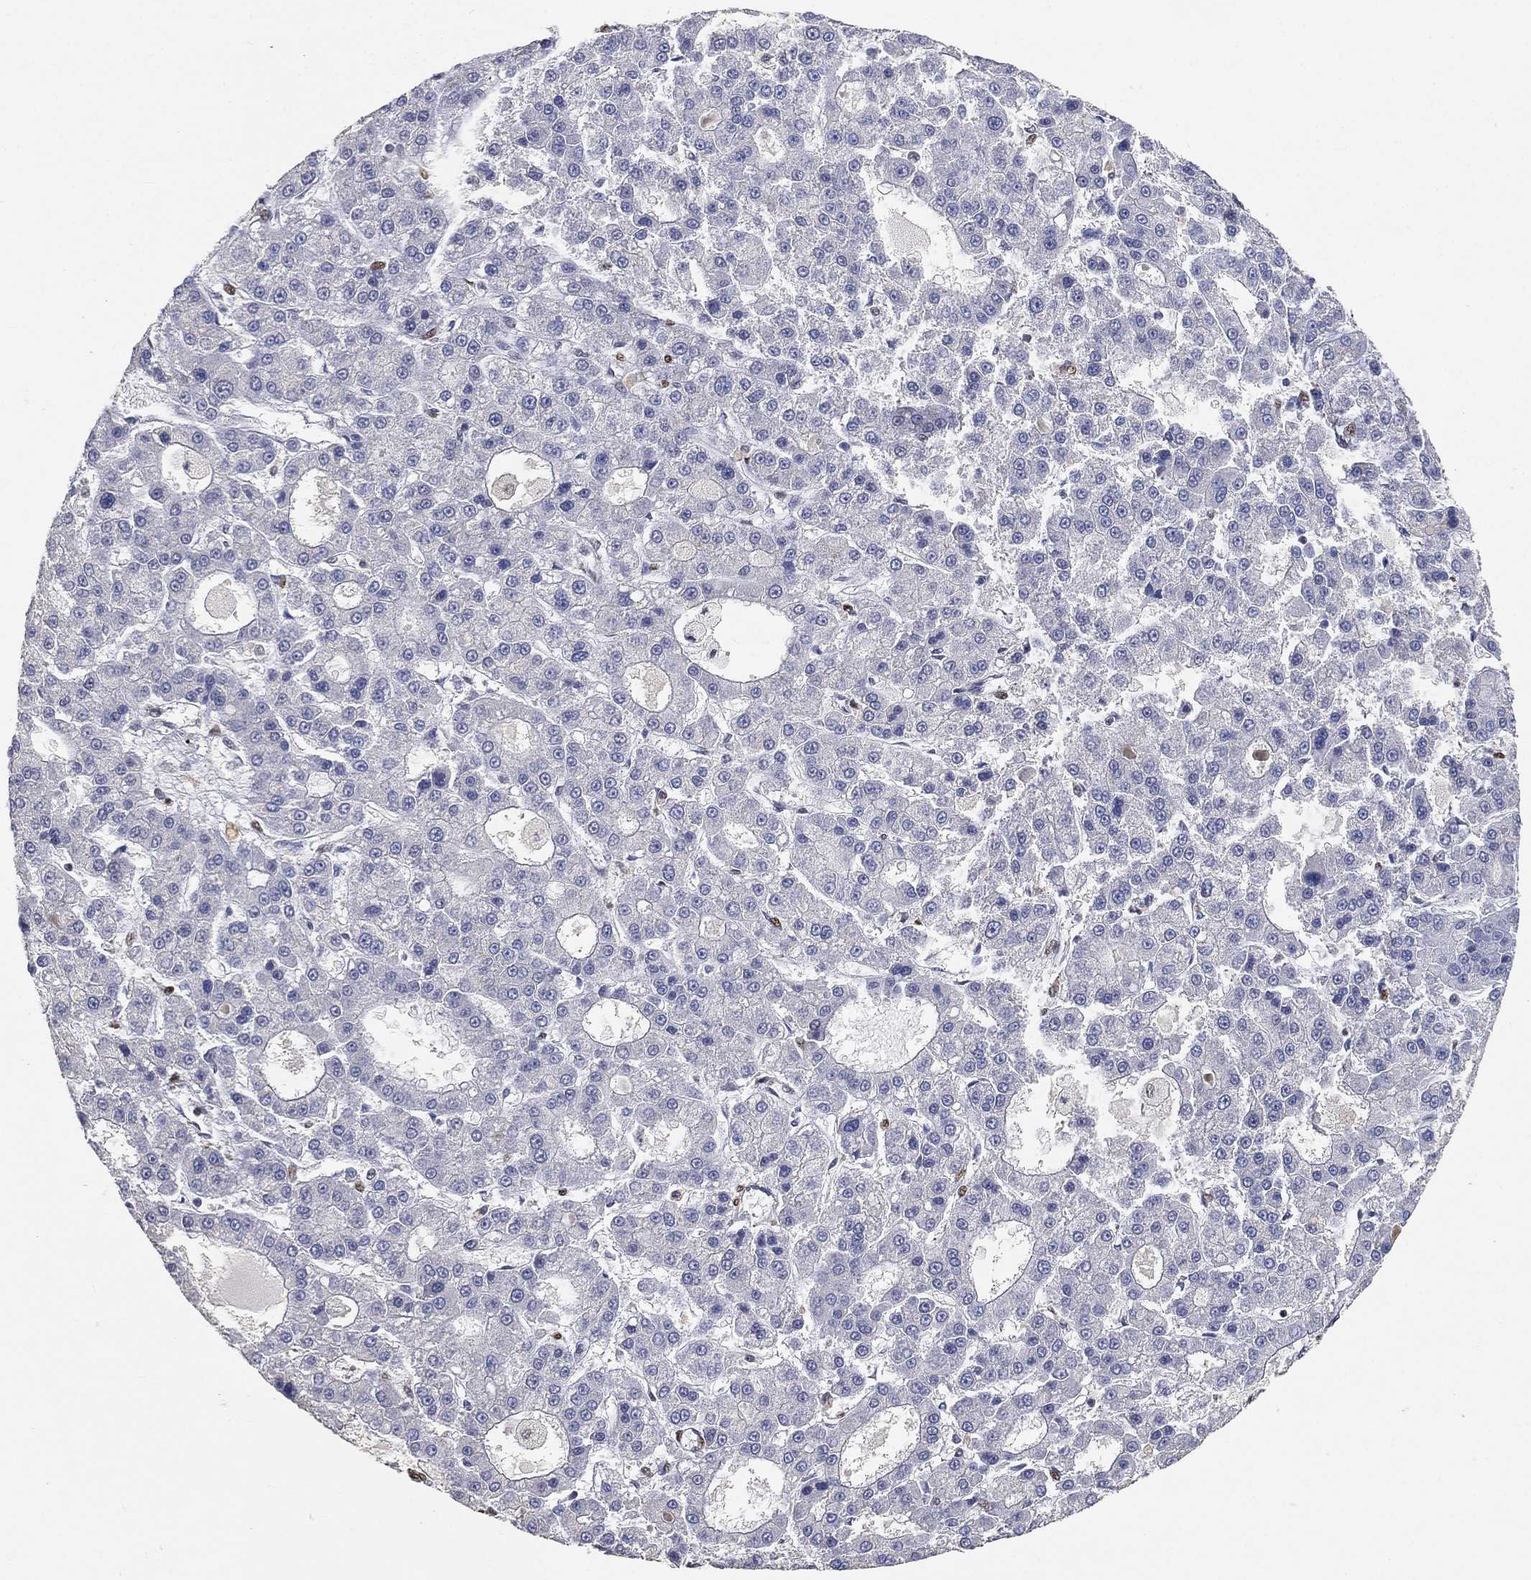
{"staining": {"intensity": "negative", "quantity": "none", "location": "none"}, "tissue": "liver cancer", "cell_type": "Tumor cells", "image_type": "cancer", "snomed": [{"axis": "morphology", "description": "Carcinoma, Hepatocellular, NOS"}, {"axis": "topography", "description": "Liver"}], "caption": "Tumor cells are negative for brown protein staining in liver cancer.", "gene": "CRTC3", "patient": {"sex": "male", "age": 70}}